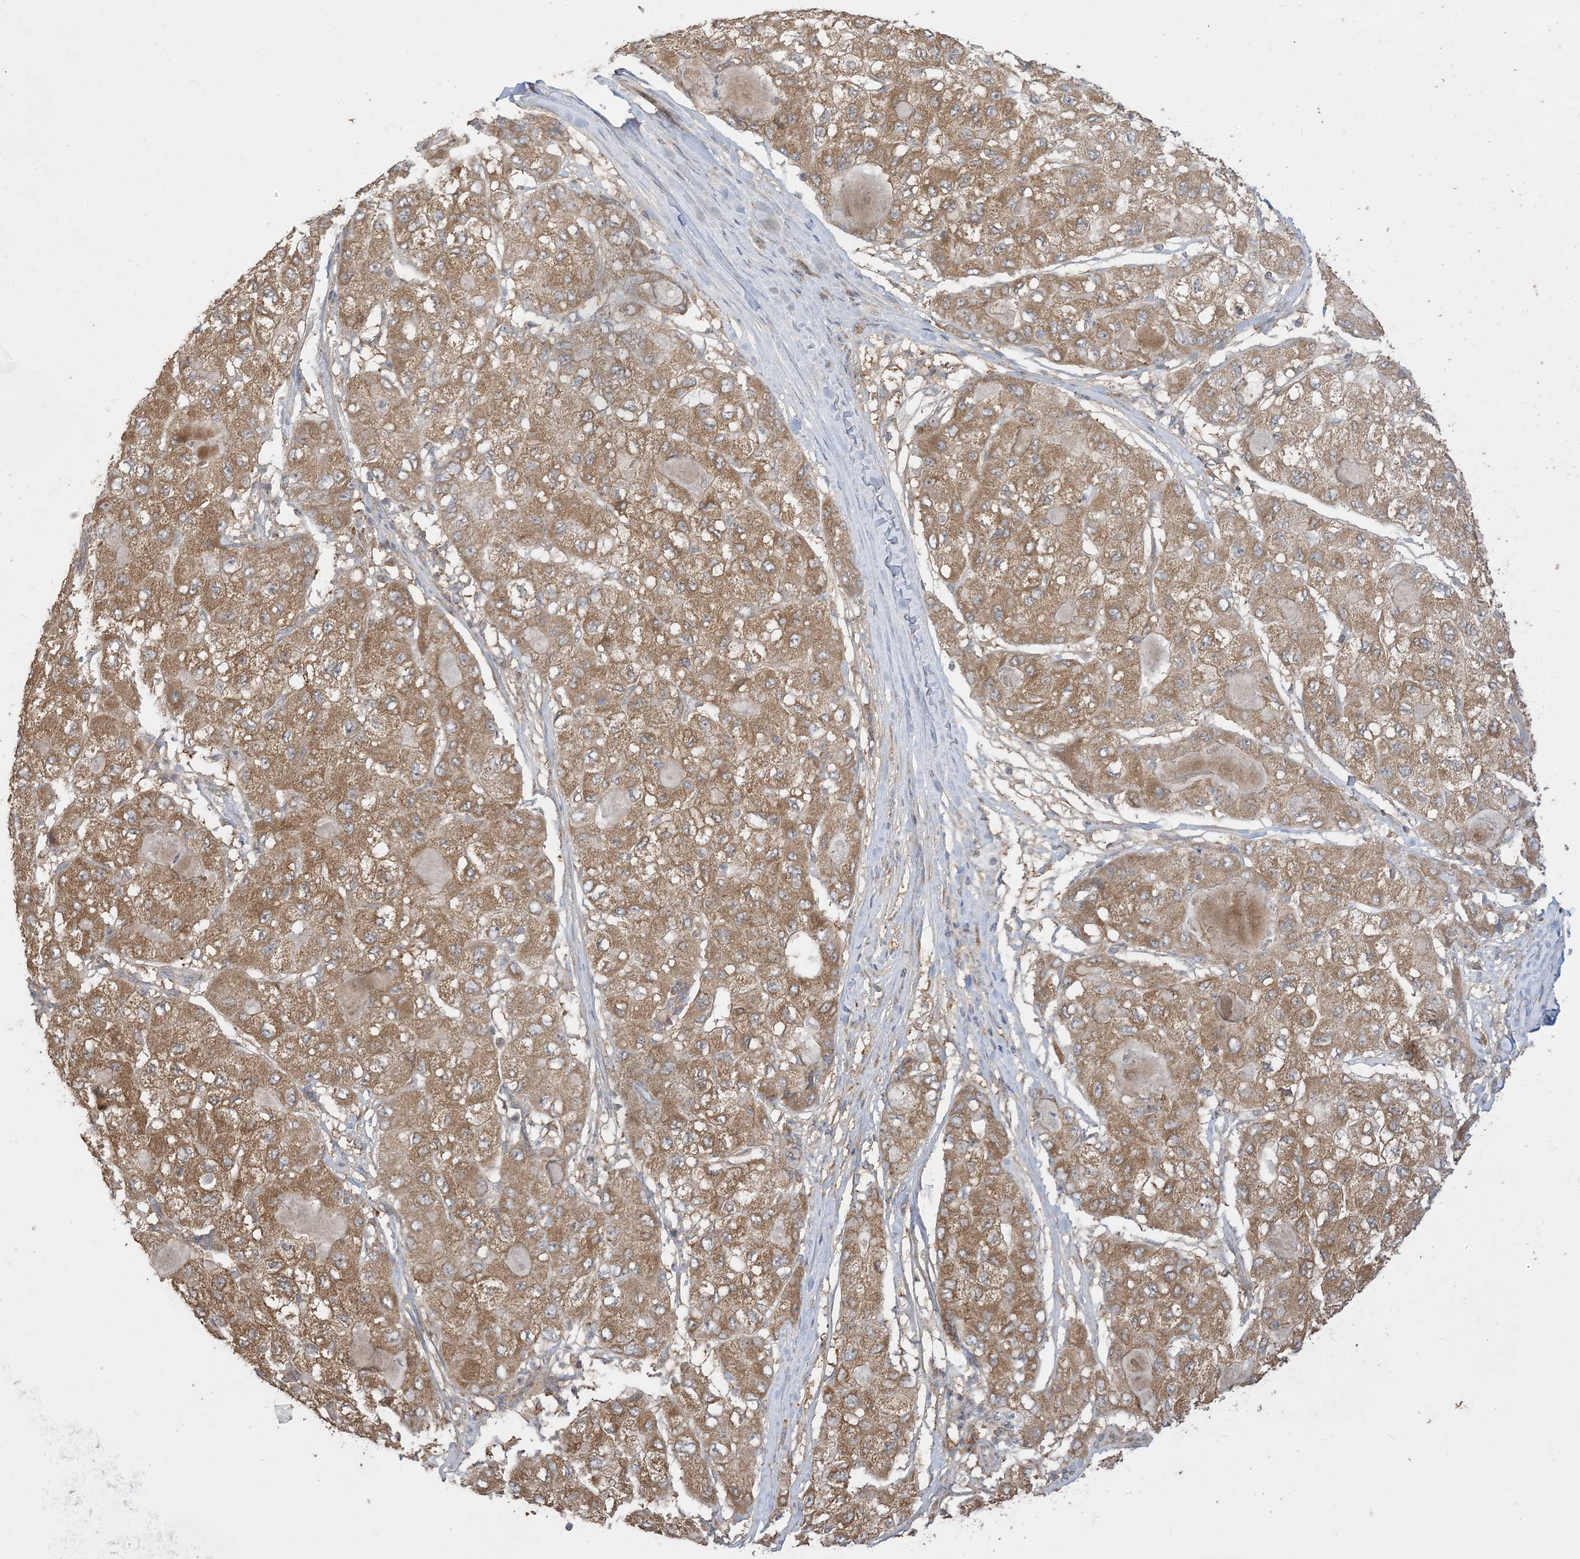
{"staining": {"intensity": "strong", "quantity": ">75%", "location": "cytoplasmic/membranous"}, "tissue": "liver cancer", "cell_type": "Tumor cells", "image_type": "cancer", "snomed": [{"axis": "morphology", "description": "Carcinoma, Hepatocellular, NOS"}, {"axis": "topography", "description": "Liver"}], "caption": "Immunohistochemical staining of hepatocellular carcinoma (liver) displays strong cytoplasmic/membranous protein expression in about >75% of tumor cells. The protein of interest is stained brown, and the nuclei are stained in blue (DAB (3,3'-diaminobenzidine) IHC with brightfield microscopy, high magnification).", "gene": "SIRT3", "patient": {"sex": "male", "age": 80}}